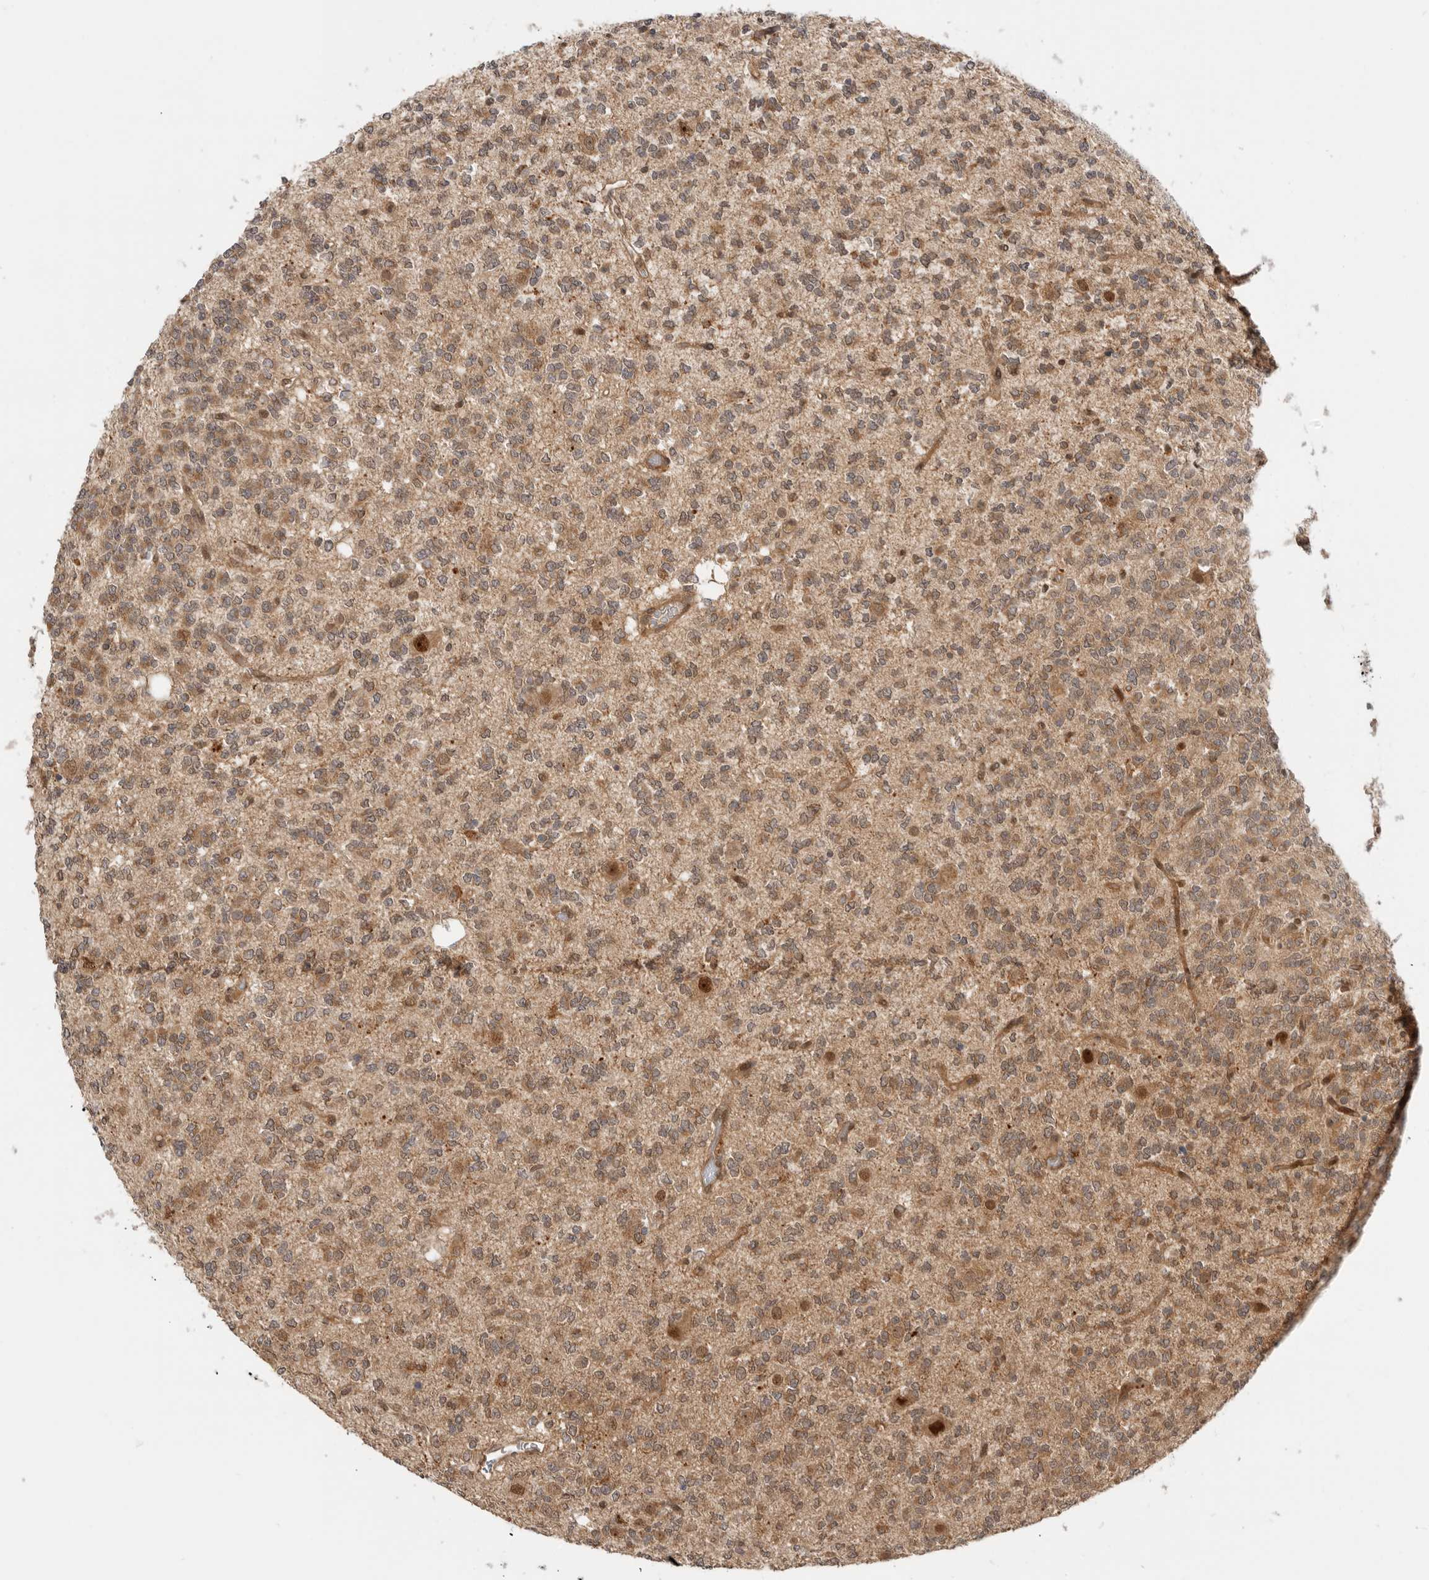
{"staining": {"intensity": "moderate", "quantity": ">75%", "location": "cytoplasmic/membranous"}, "tissue": "glioma", "cell_type": "Tumor cells", "image_type": "cancer", "snomed": [{"axis": "morphology", "description": "Glioma, malignant, Low grade"}, {"axis": "topography", "description": "Brain"}], "caption": "High-power microscopy captured an immunohistochemistry (IHC) image of glioma, revealing moderate cytoplasmic/membranous staining in about >75% of tumor cells.", "gene": "DCAF8", "patient": {"sex": "male", "age": 38}}